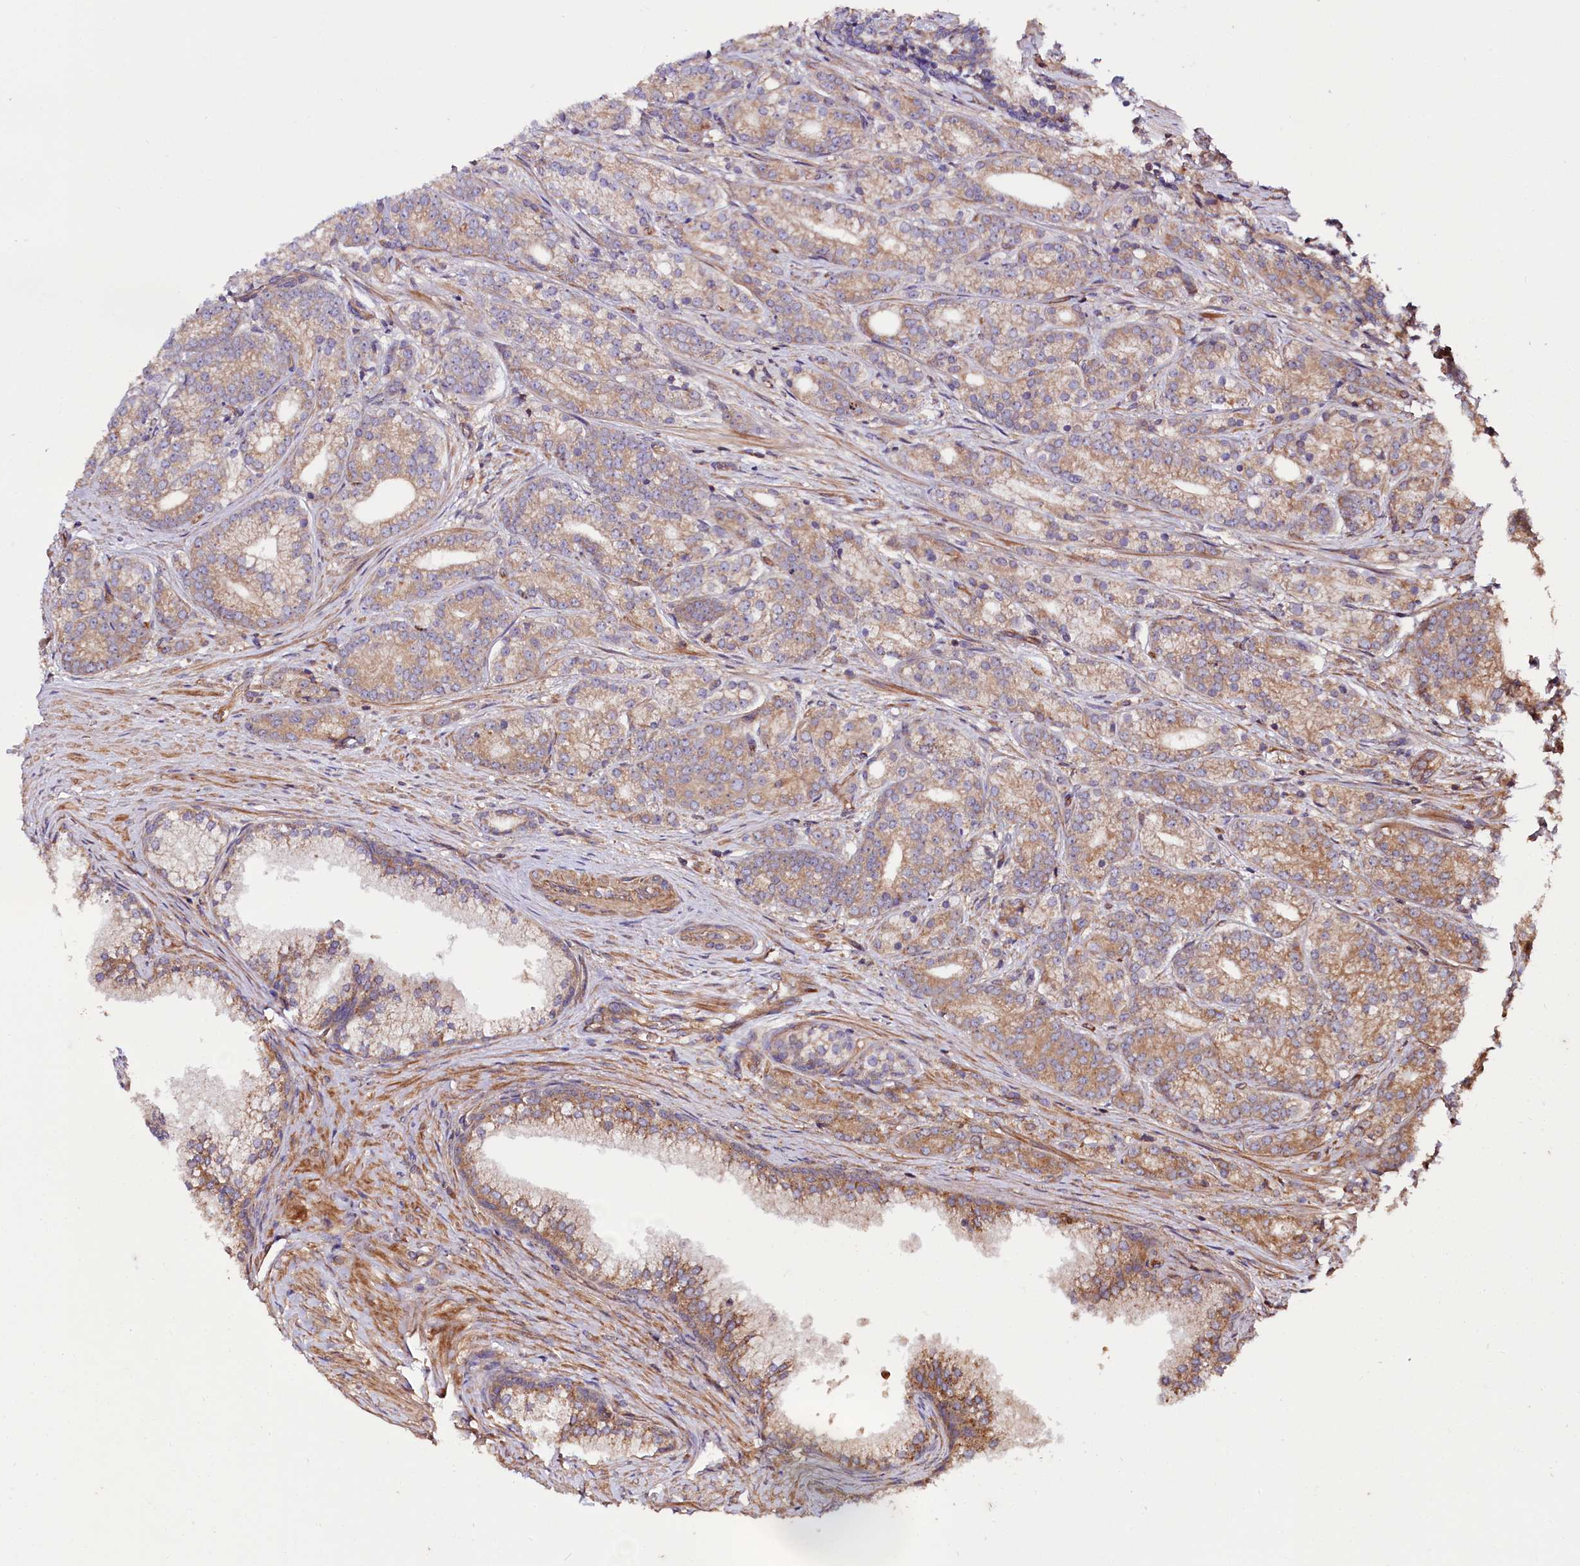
{"staining": {"intensity": "weak", "quantity": ">75%", "location": "cytoplasmic/membranous"}, "tissue": "prostate cancer", "cell_type": "Tumor cells", "image_type": "cancer", "snomed": [{"axis": "morphology", "description": "Adenocarcinoma, Low grade"}, {"axis": "topography", "description": "Prostate"}], "caption": "Immunohistochemical staining of prostate cancer exhibits low levels of weak cytoplasmic/membranous staining in about >75% of tumor cells. (brown staining indicates protein expression, while blue staining denotes nuclei).", "gene": "CEP295", "patient": {"sex": "male", "age": 71}}